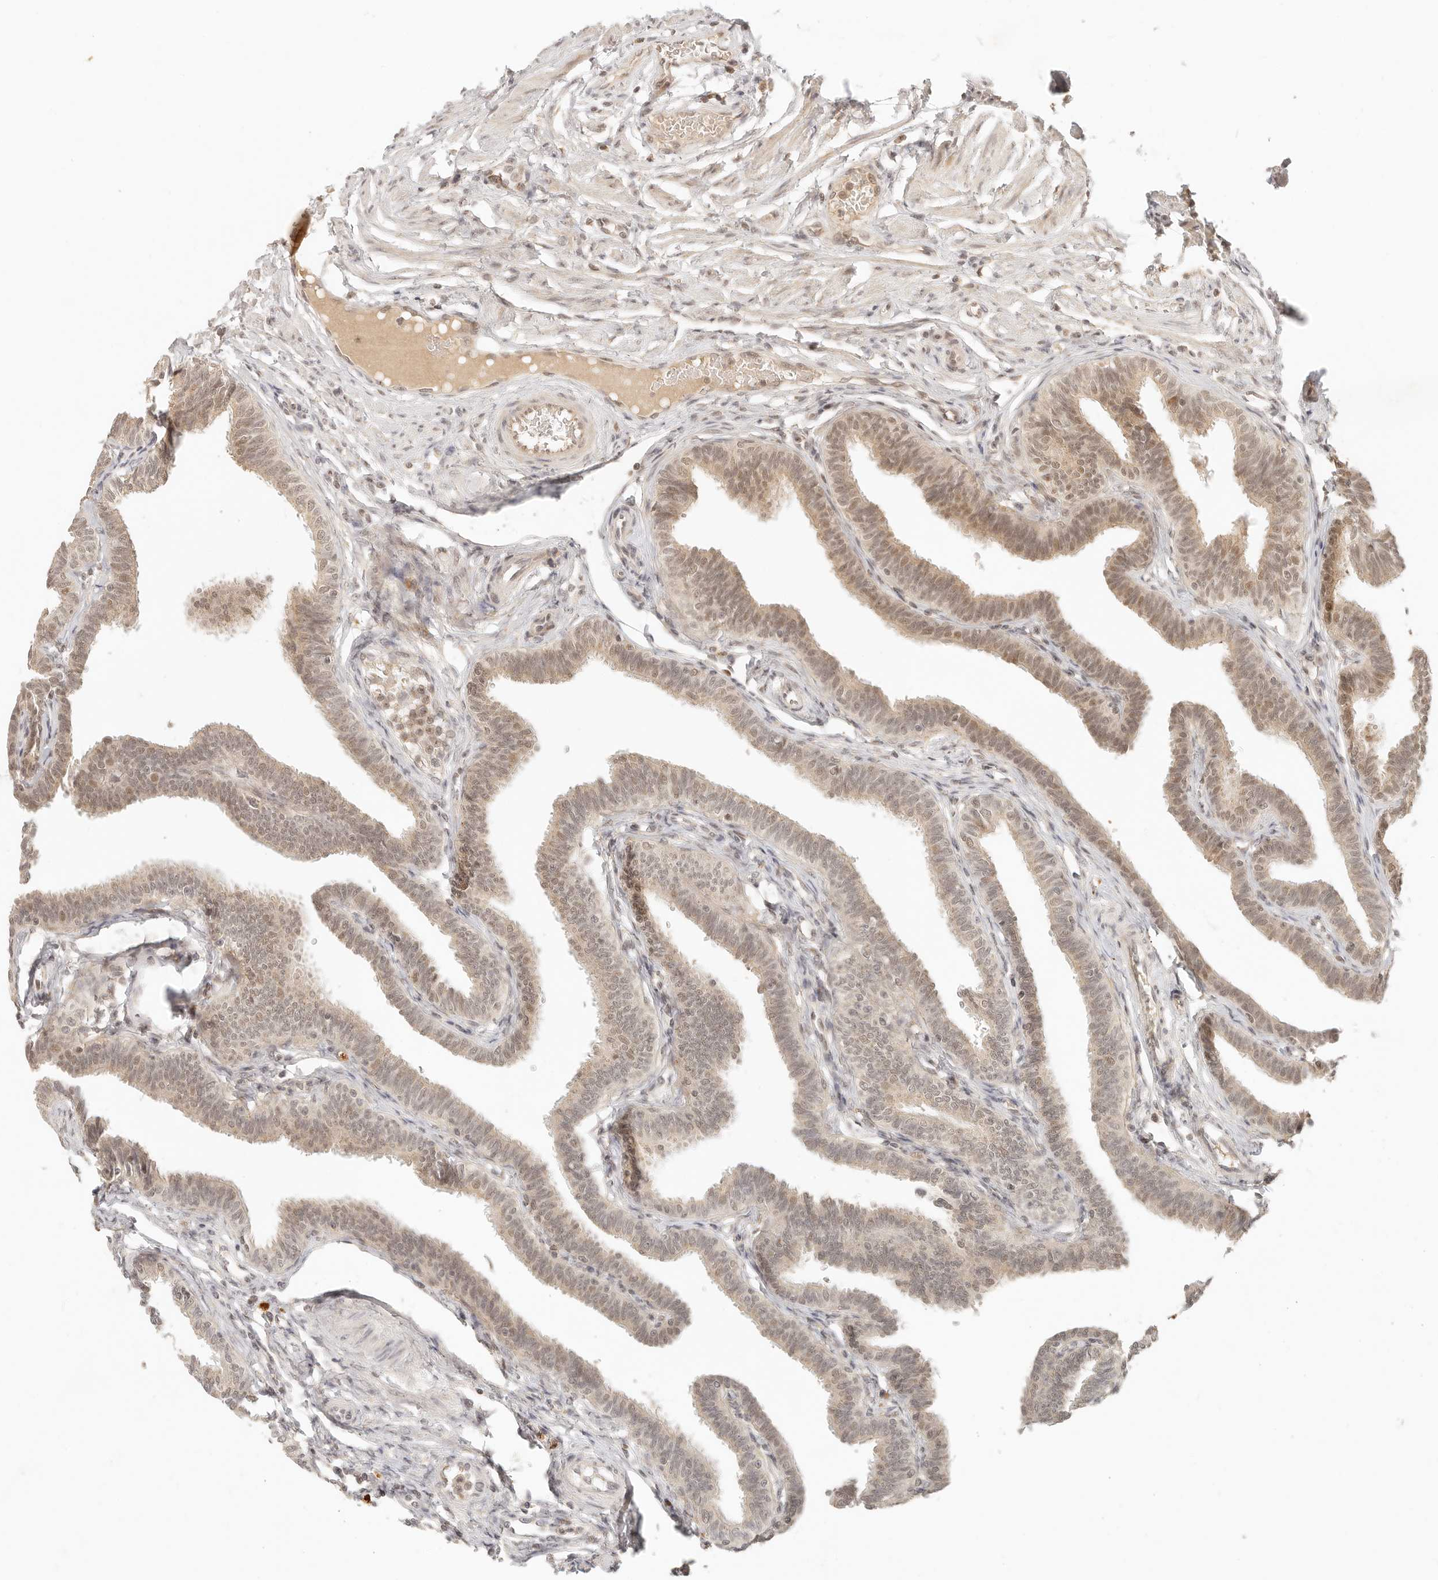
{"staining": {"intensity": "moderate", "quantity": ">75%", "location": "cytoplasmic/membranous,nuclear"}, "tissue": "fallopian tube", "cell_type": "Glandular cells", "image_type": "normal", "snomed": [{"axis": "morphology", "description": "Normal tissue, NOS"}, {"axis": "topography", "description": "Fallopian tube"}, {"axis": "topography", "description": "Ovary"}], "caption": "Glandular cells display medium levels of moderate cytoplasmic/membranous,nuclear expression in approximately >75% of cells in benign human fallopian tube.", "gene": "INTS11", "patient": {"sex": "female", "age": 23}}